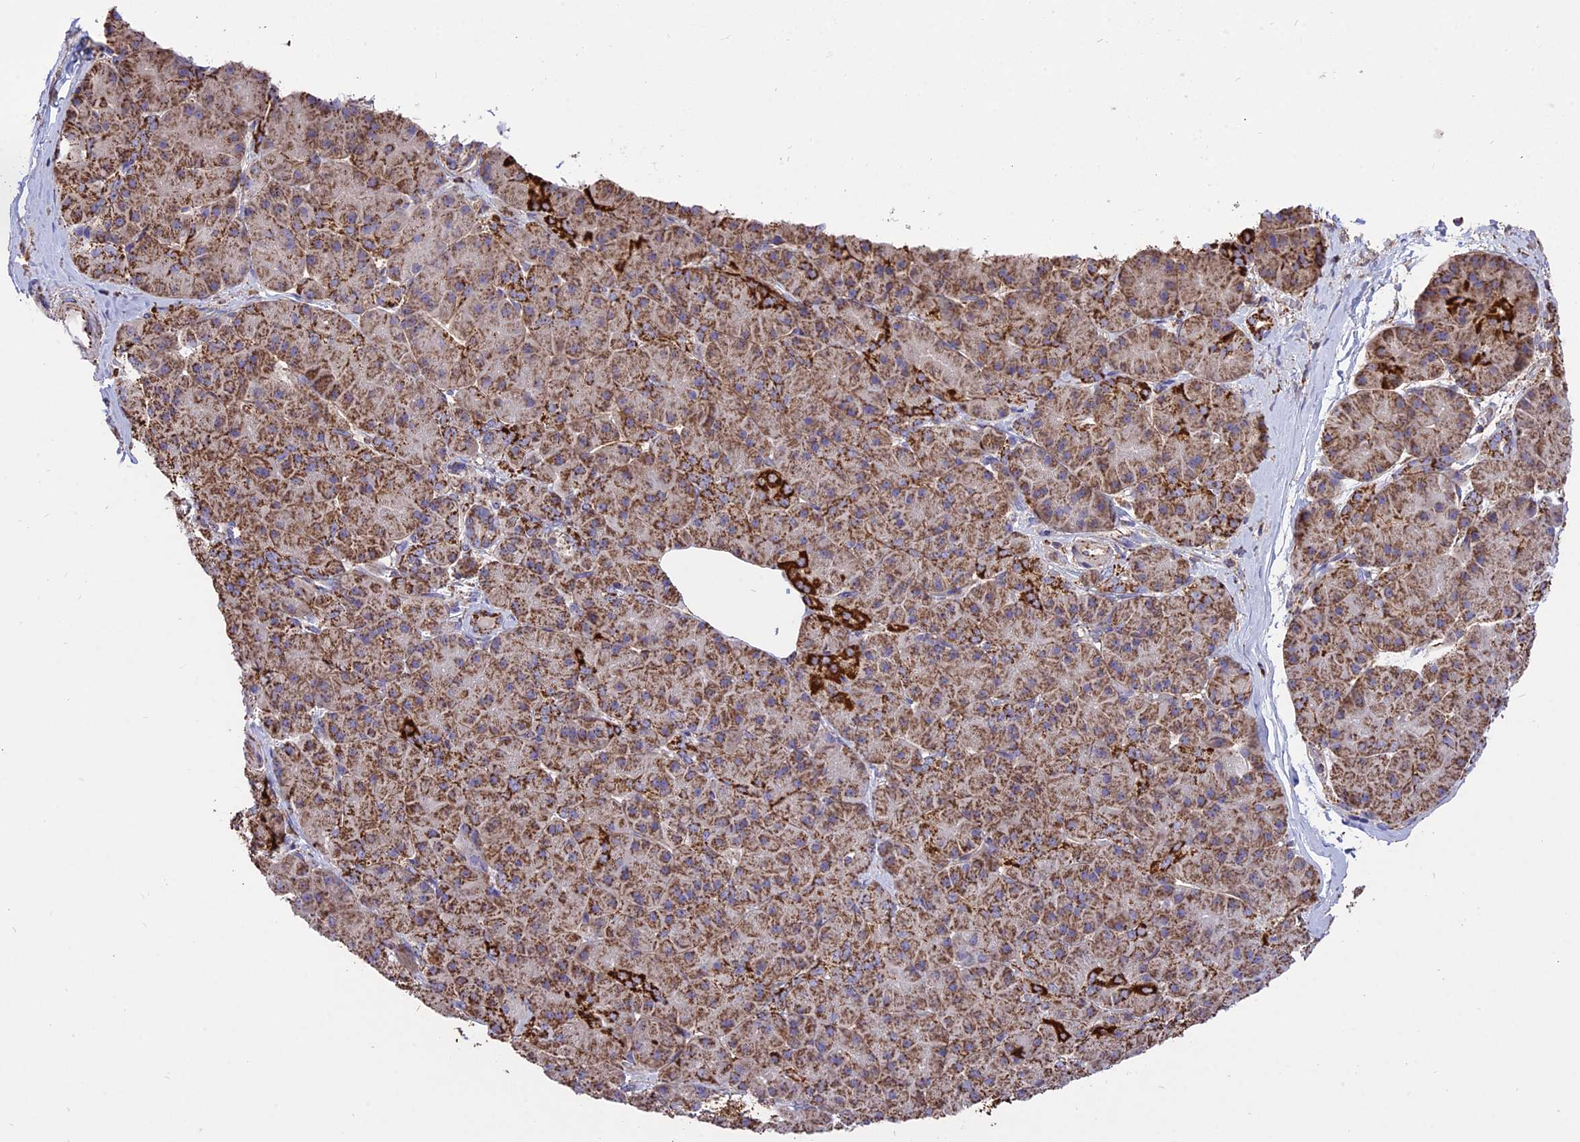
{"staining": {"intensity": "strong", "quantity": ">75%", "location": "cytoplasmic/membranous"}, "tissue": "pancreatic cancer", "cell_type": "Tumor cells", "image_type": "cancer", "snomed": [{"axis": "morphology", "description": "Normal tissue, NOS"}, {"axis": "morphology", "description": "Adenocarcinoma, NOS"}, {"axis": "topography", "description": "Pancreas"}], "caption": "This is a photomicrograph of IHC staining of adenocarcinoma (pancreatic), which shows strong expression in the cytoplasmic/membranous of tumor cells.", "gene": "TTC4", "patient": {"sex": "female", "age": 68}}